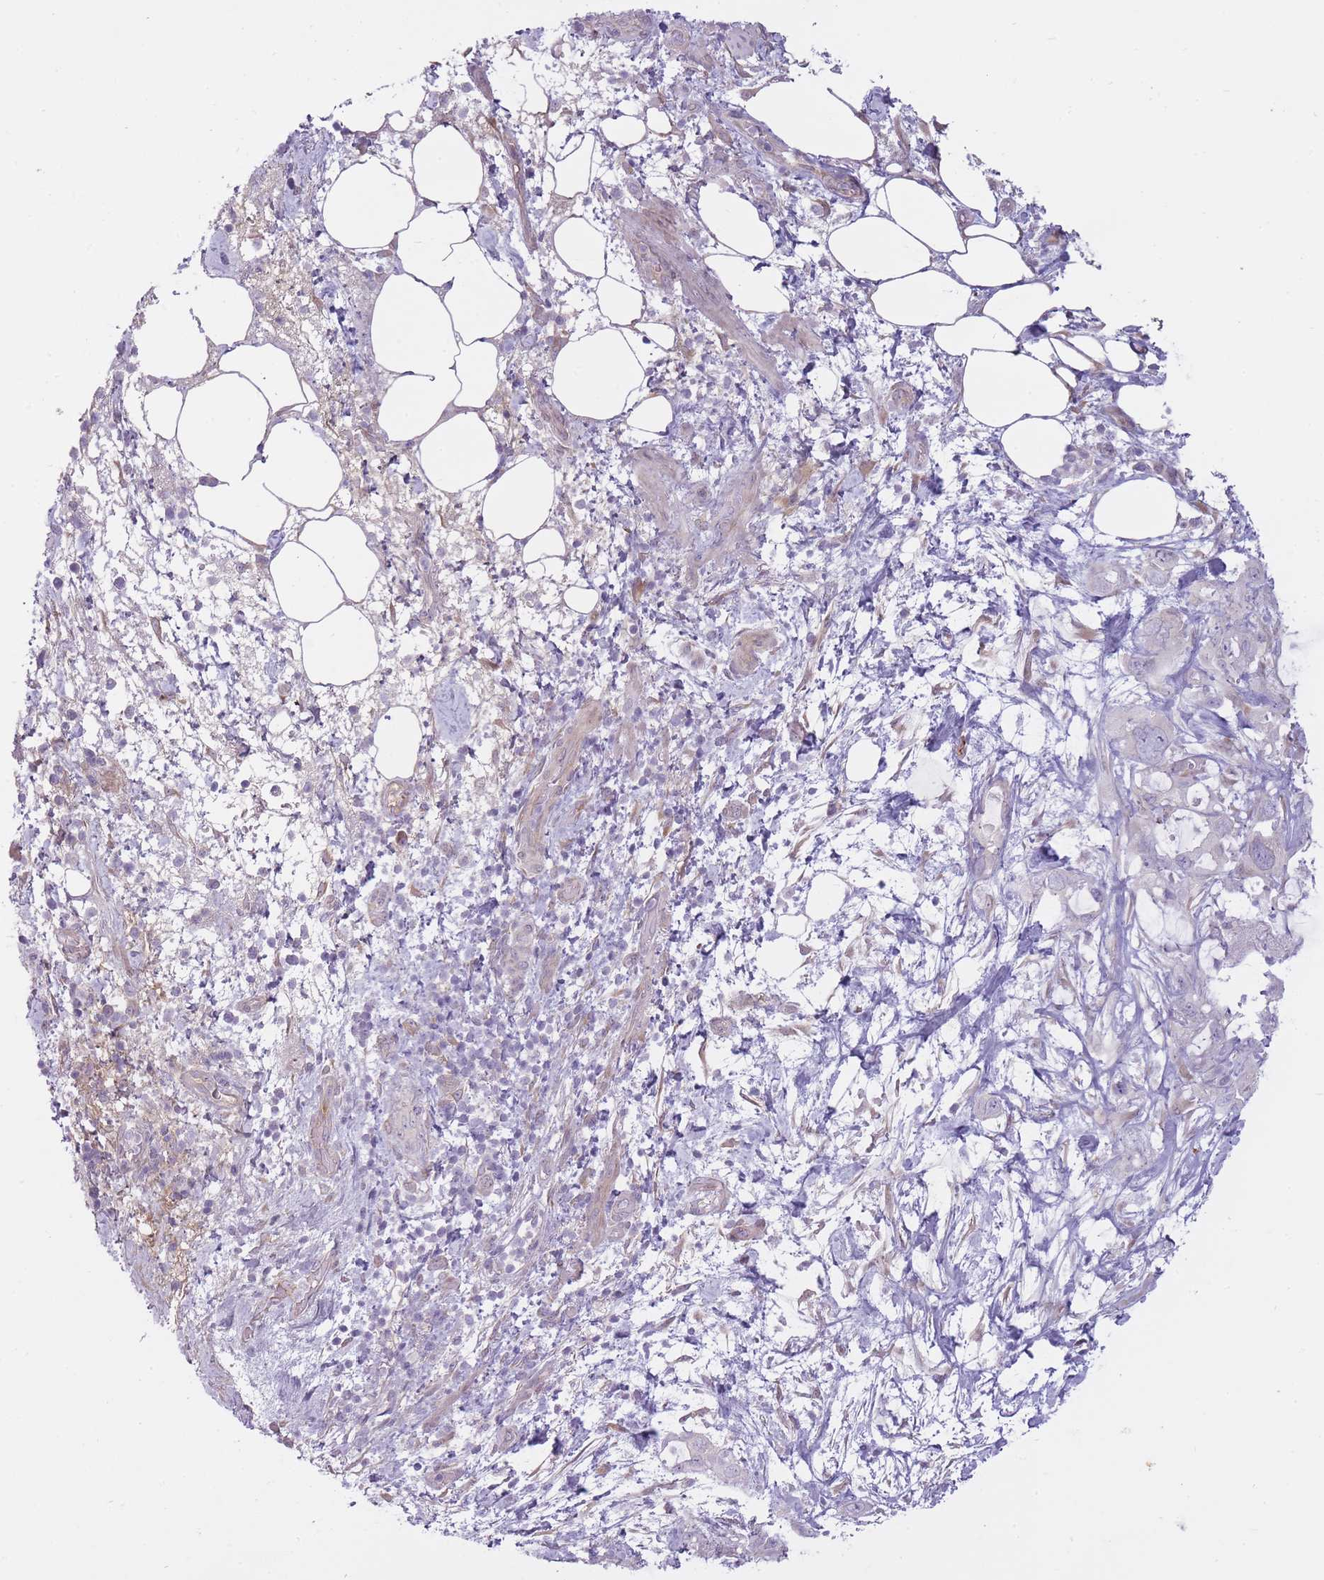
{"staining": {"intensity": "negative", "quantity": "none", "location": "none"}, "tissue": "pancreatic cancer", "cell_type": "Tumor cells", "image_type": "cancer", "snomed": [{"axis": "morphology", "description": "Adenocarcinoma, NOS"}, {"axis": "topography", "description": "Pancreas"}], "caption": "Immunohistochemical staining of human pancreatic cancer (adenocarcinoma) reveals no significant staining in tumor cells.", "gene": "PGRMC2", "patient": {"sex": "female", "age": 61}}